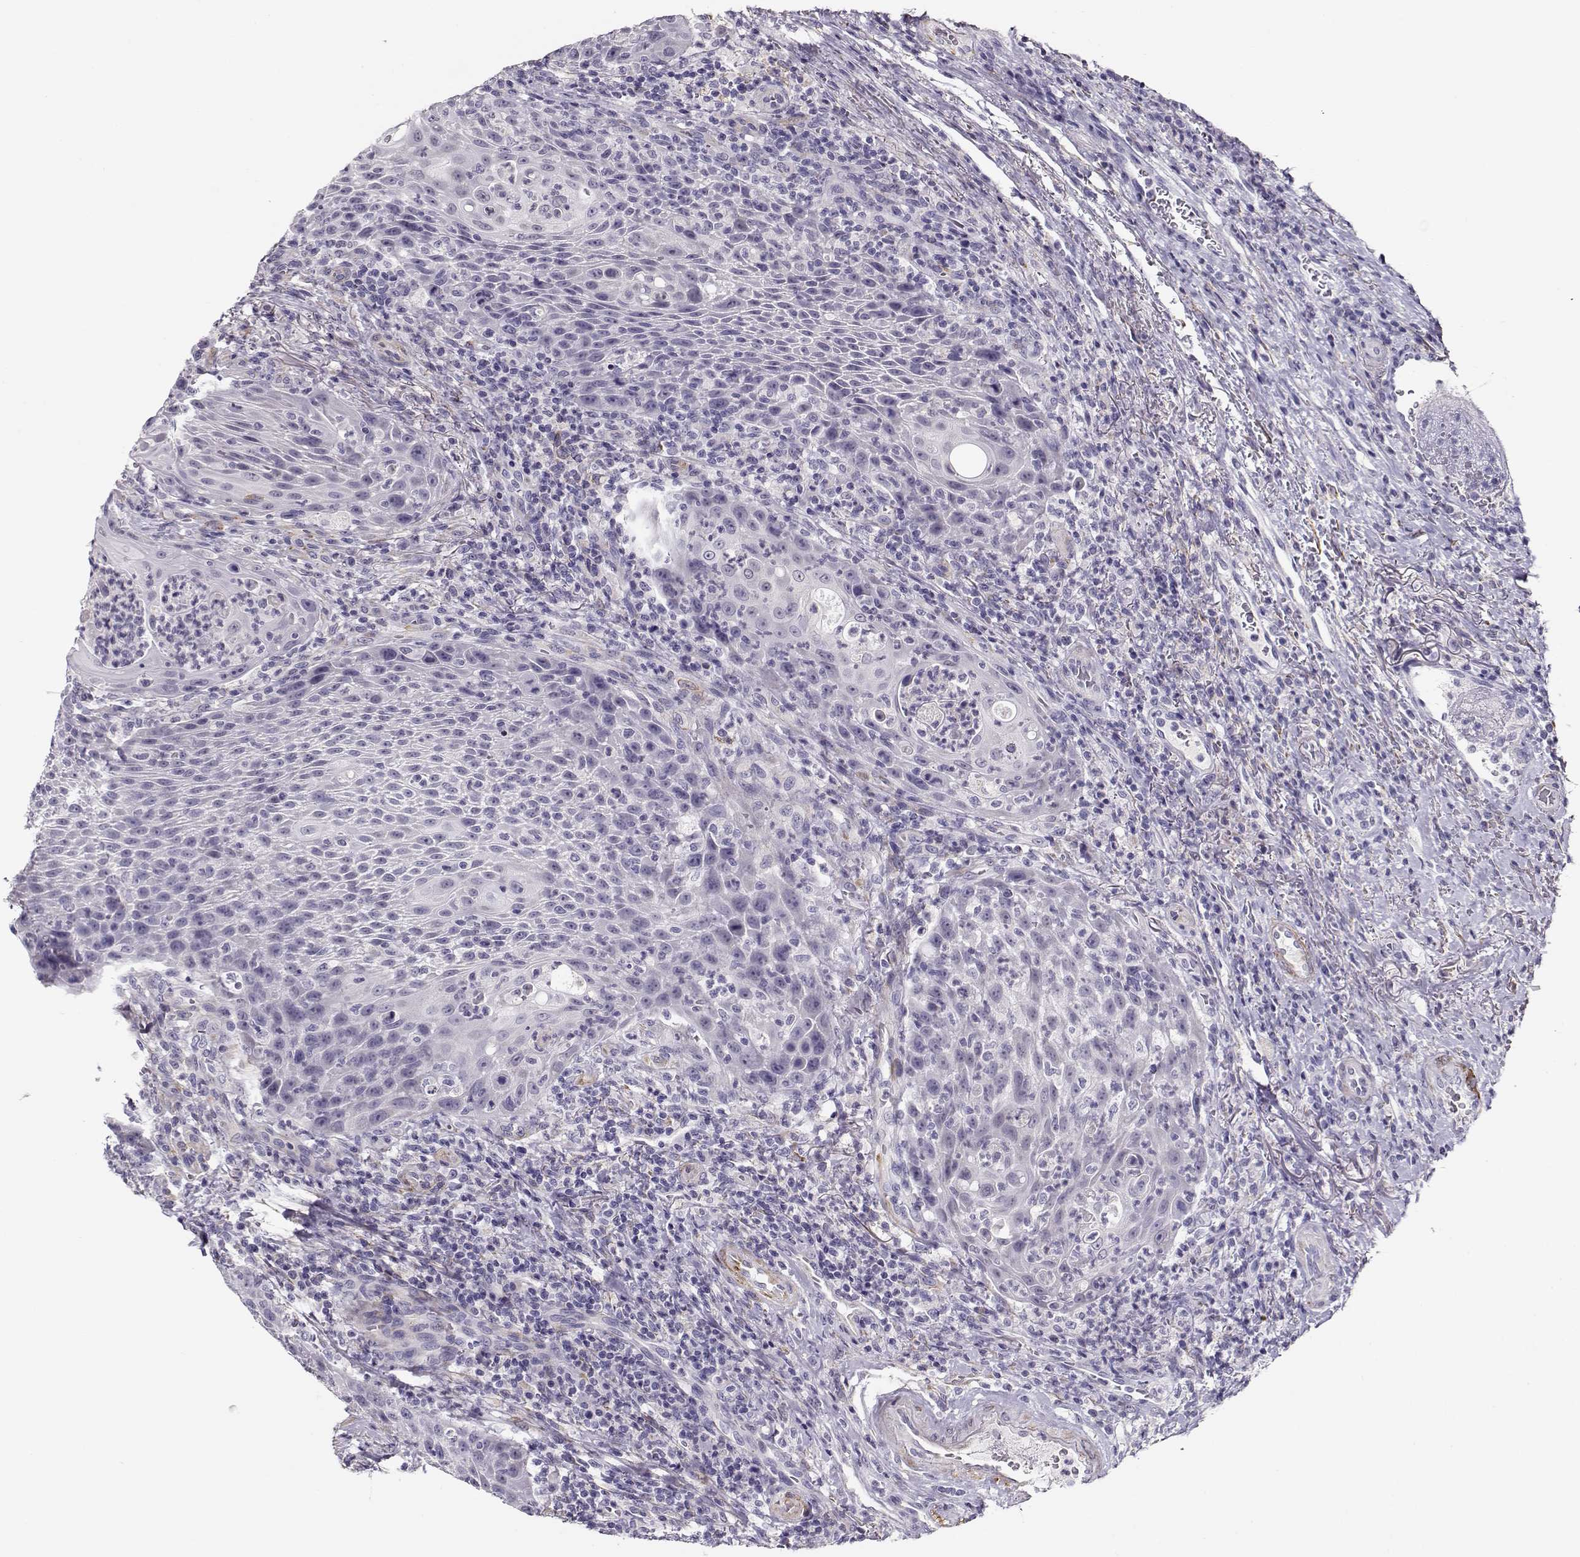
{"staining": {"intensity": "negative", "quantity": "none", "location": "none"}, "tissue": "head and neck cancer", "cell_type": "Tumor cells", "image_type": "cancer", "snomed": [{"axis": "morphology", "description": "Squamous cell carcinoma, NOS"}, {"axis": "topography", "description": "Head-Neck"}], "caption": "Immunohistochemistry histopathology image of neoplastic tissue: head and neck cancer (squamous cell carcinoma) stained with DAB (3,3'-diaminobenzidine) exhibits no significant protein staining in tumor cells.", "gene": "RBM44", "patient": {"sex": "male", "age": 69}}